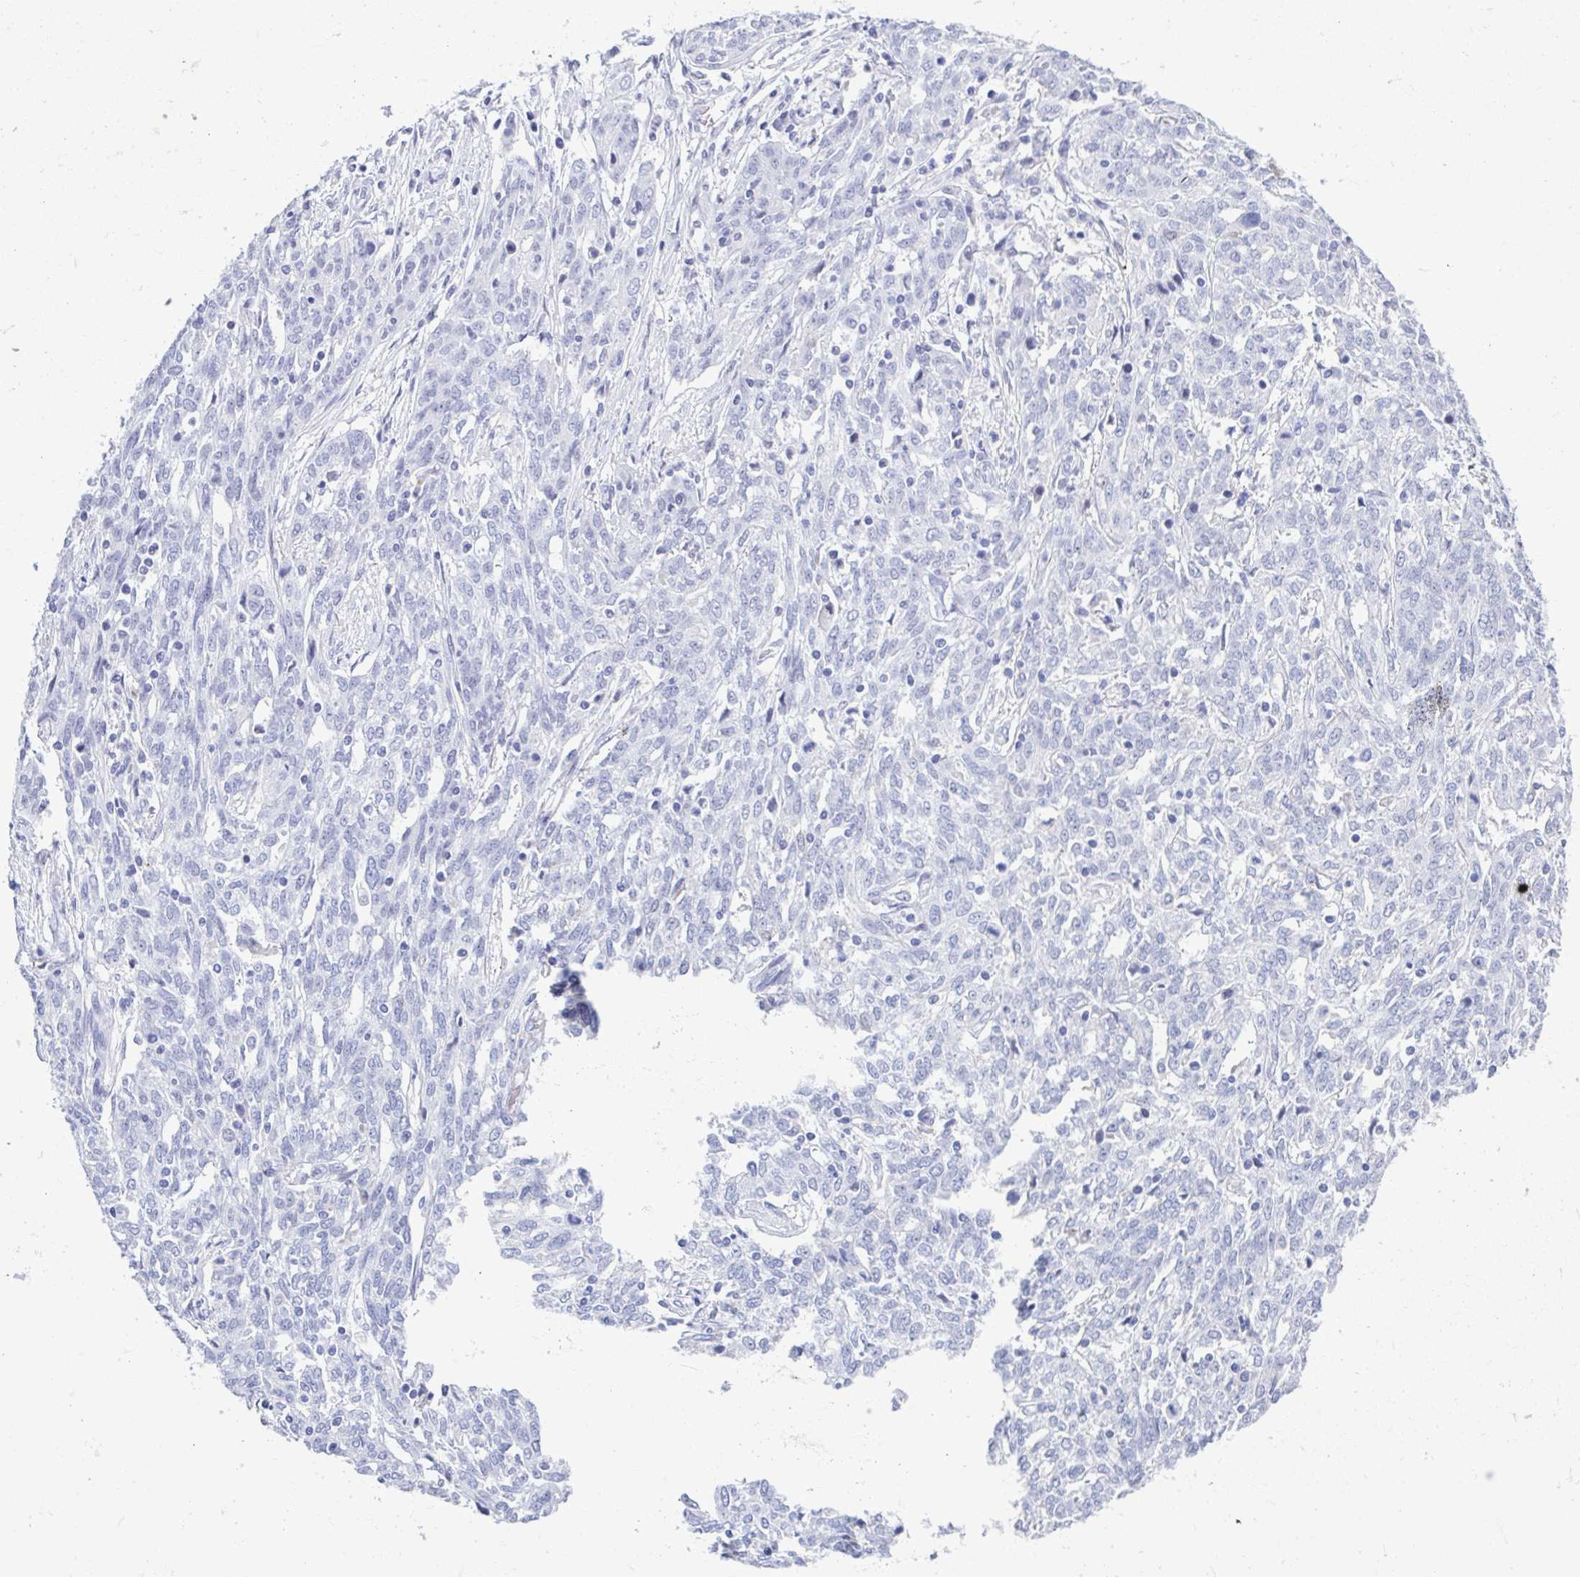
{"staining": {"intensity": "negative", "quantity": "none", "location": "none"}, "tissue": "ovarian cancer", "cell_type": "Tumor cells", "image_type": "cancer", "snomed": [{"axis": "morphology", "description": "Cystadenocarcinoma, serous, NOS"}, {"axis": "topography", "description": "Ovary"}], "caption": "Micrograph shows no significant protein expression in tumor cells of ovarian cancer. (DAB IHC, high magnification).", "gene": "PERM1", "patient": {"sex": "female", "age": 67}}